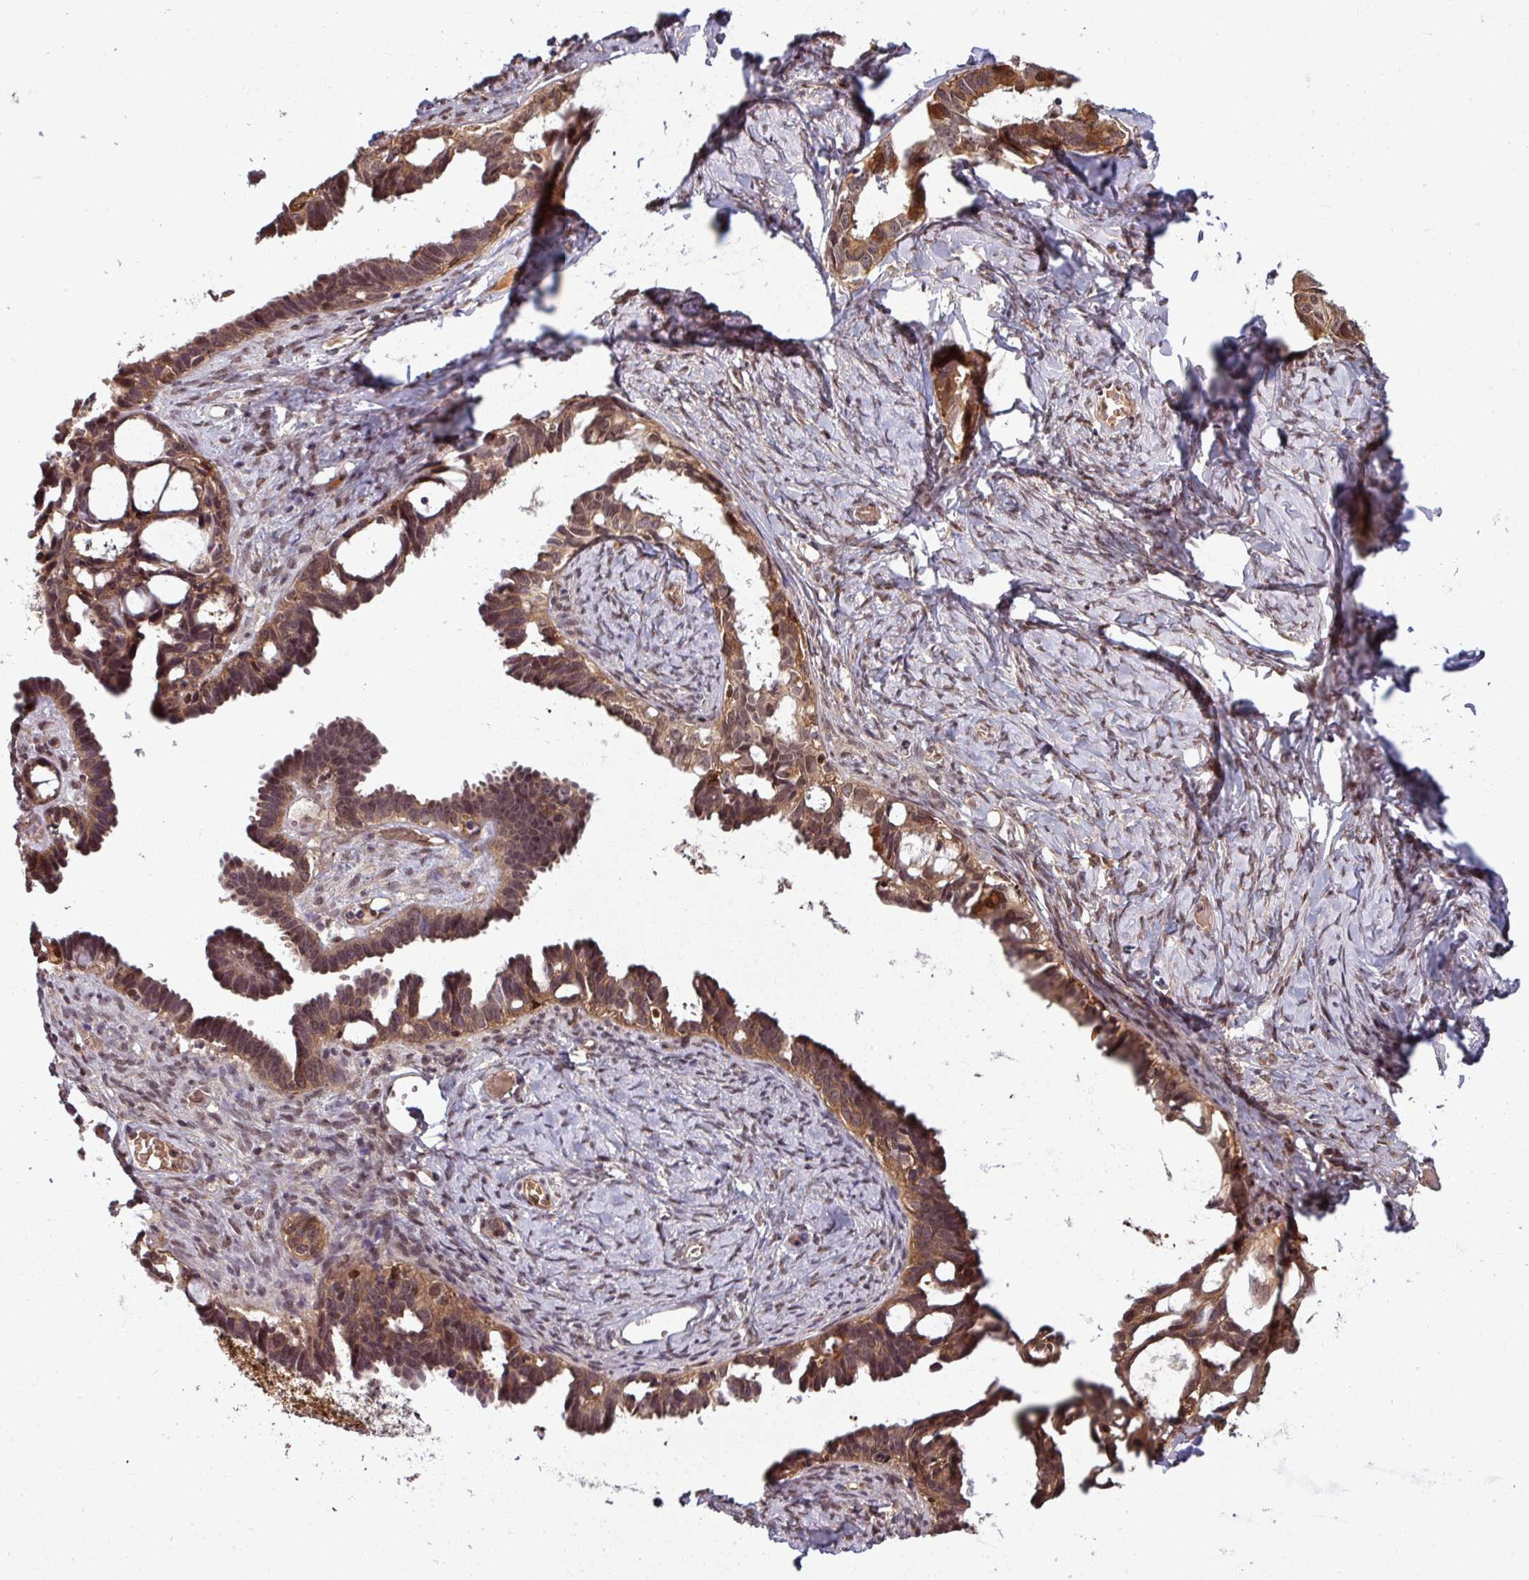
{"staining": {"intensity": "moderate", "quantity": ">75%", "location": "cytoplasmic/membranous,nuclear"}, "tissue": "ovarian cancer", "cell_type": "Tumor cells", "image_type": "cancer", "snomed": [{"axis": "morphology", "description": "Cystadenocarcinoma, serous, NOS"}, {"axis": "topography", "description": "Ovary"}], "caption": "The micrograph displays a brown stain indicating the presence of a protein in the cytoplasmic/membranous and nuclear of tumor cells in serous cystadenocarcinoma (ovarian). The staining is performed using DAB (3,3'-diaminobenzidine) brown chromogen to label protein expression. The nuclei are counter-stained blue using hematoxylin.", "gene": "KCTD11", "patient": {"sex": "female", "age": 69}}